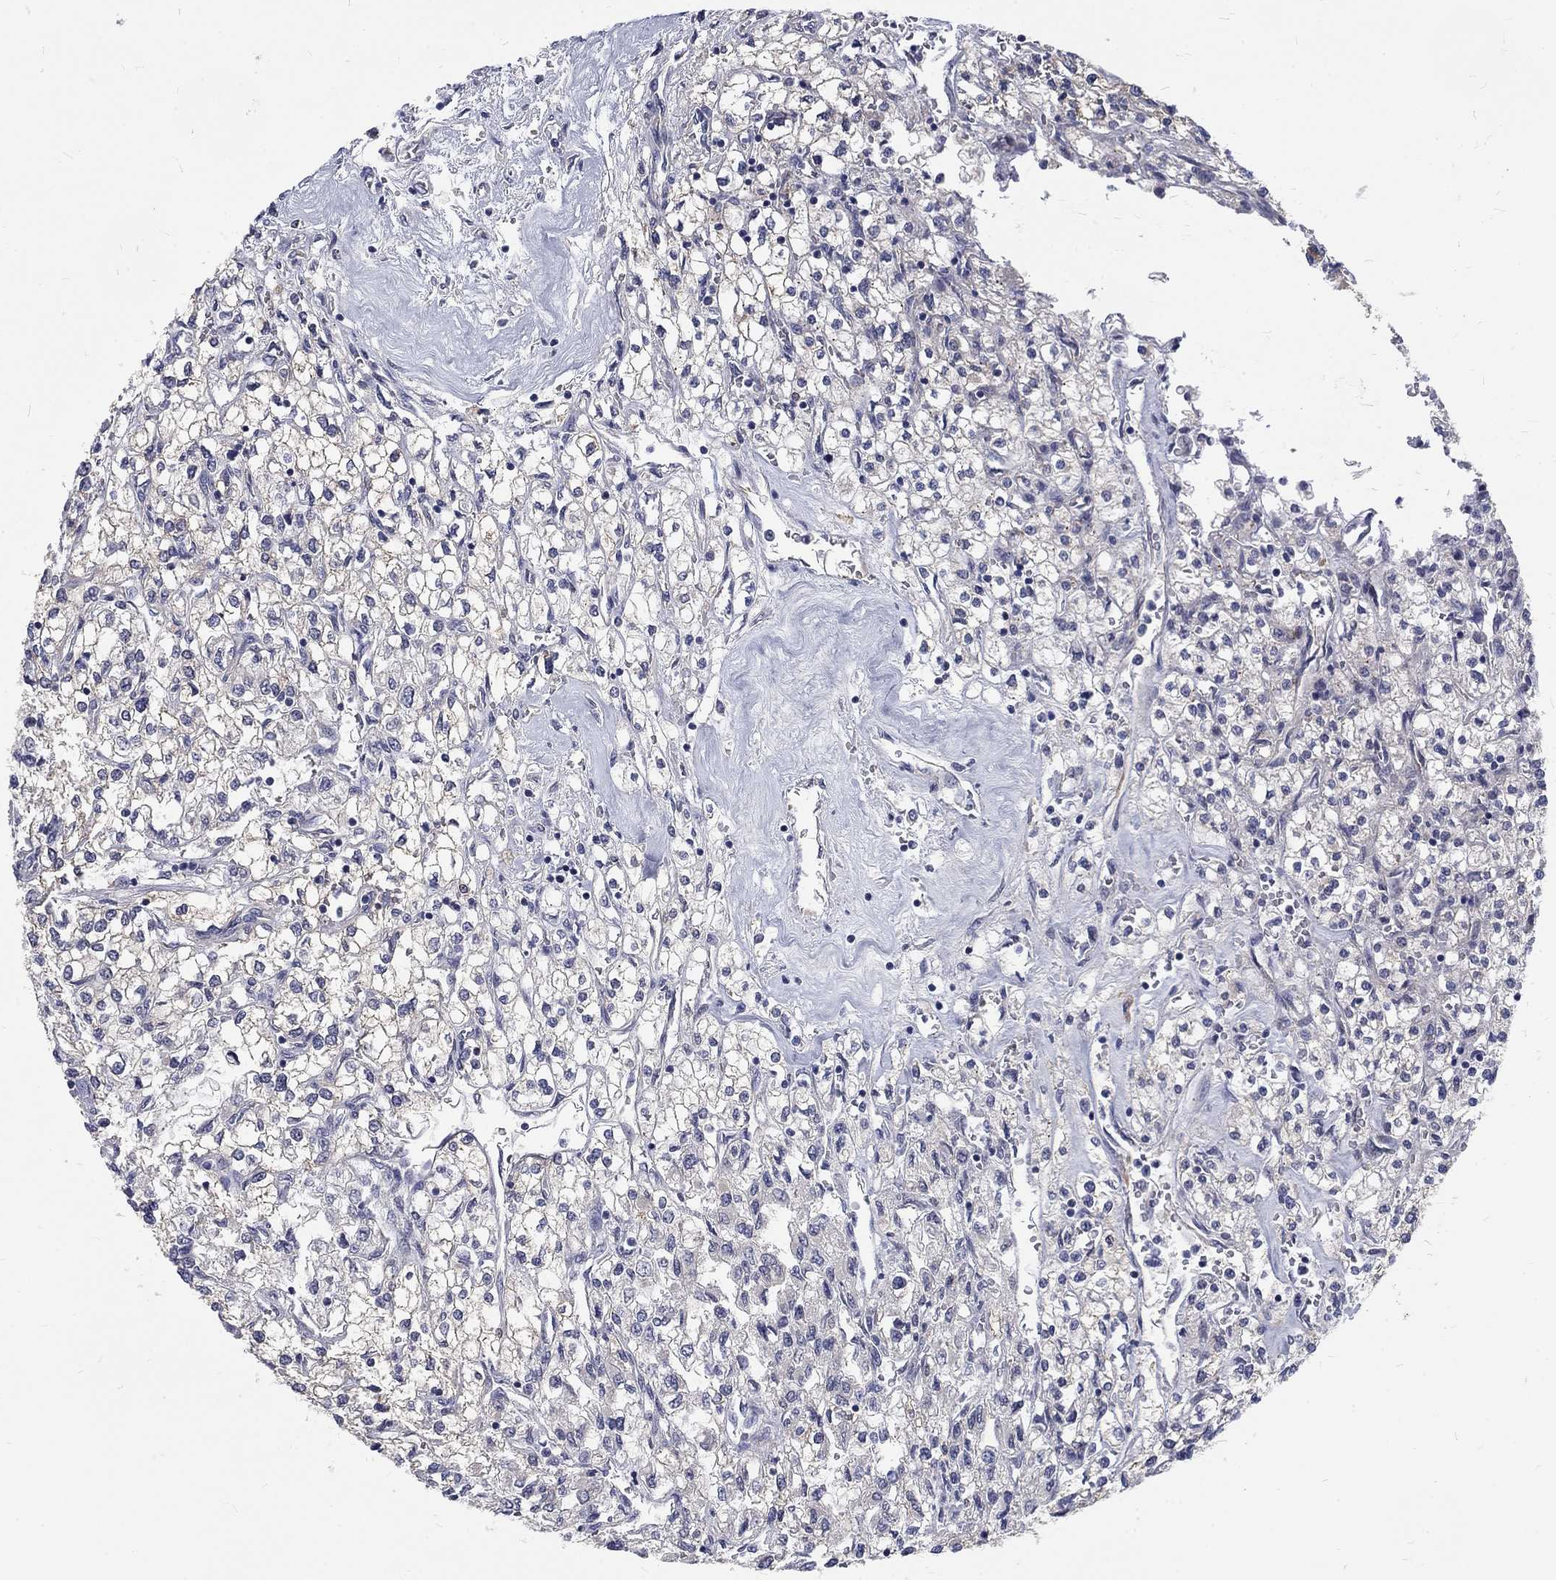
{"staining": {"intensity": "negative", "quantity": "none", "location": "none"}, "tissue": "renal cancer", "cell_type": "Tumor cells", "image_type": "cancer", "snomed": [{"axis": "morphology", "description": "Adenocarcinoma, NOS"}, {"axis": "topography", "description": "Kidney"}], "caption": "Immunohistochemistry micrograph of neoplastic tissue: adenocarcinoma (renal) stained with DAB demonstrates no significant protein positivity in tumor cells. (Brightfield microscopy of DAB (3,3'-diaminobenzidine) IHC at high magnification).", "gene": "PHKA1", "patient": {"sex": "male", "age": 80}}